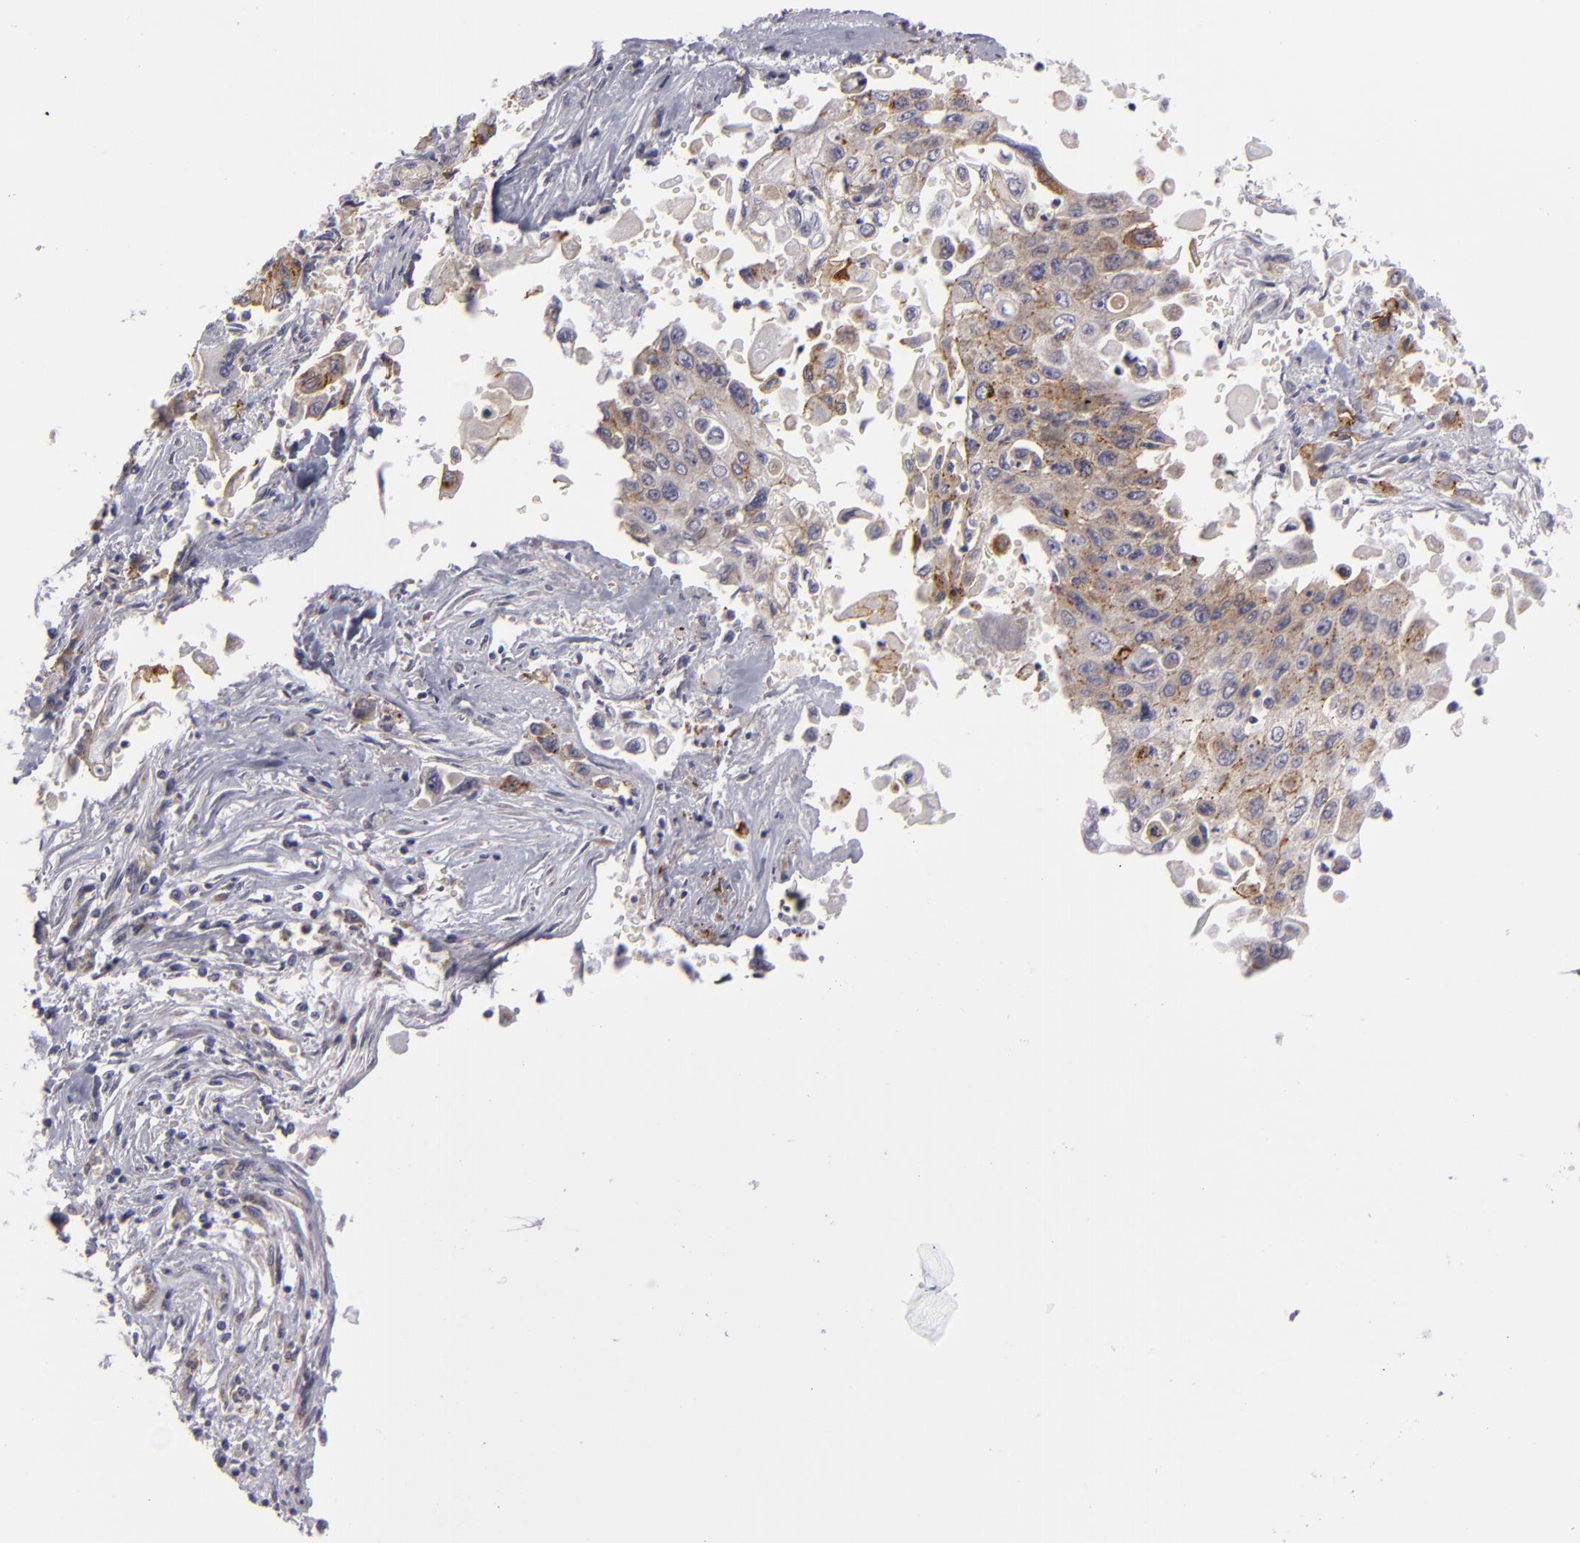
{"staining": {"intensity": "weak", "quantity": "<25%", "location": "cytoplasmic/membranous"}, "tissue": "pancreatic cancer", "cell_type": "Tumor cells", "image_type": "cancer", "snomed": [{"axis": "morphology", "description": "Adenocarcinoma, NOS"}, {"axis": "topography", "description": "Pancreas"}], "caption": "Tumor cells show no significant protein positivity in pancreatic cancer.", "gene": "ALCAM", "patient": {"sex": "male", "age": 70}}